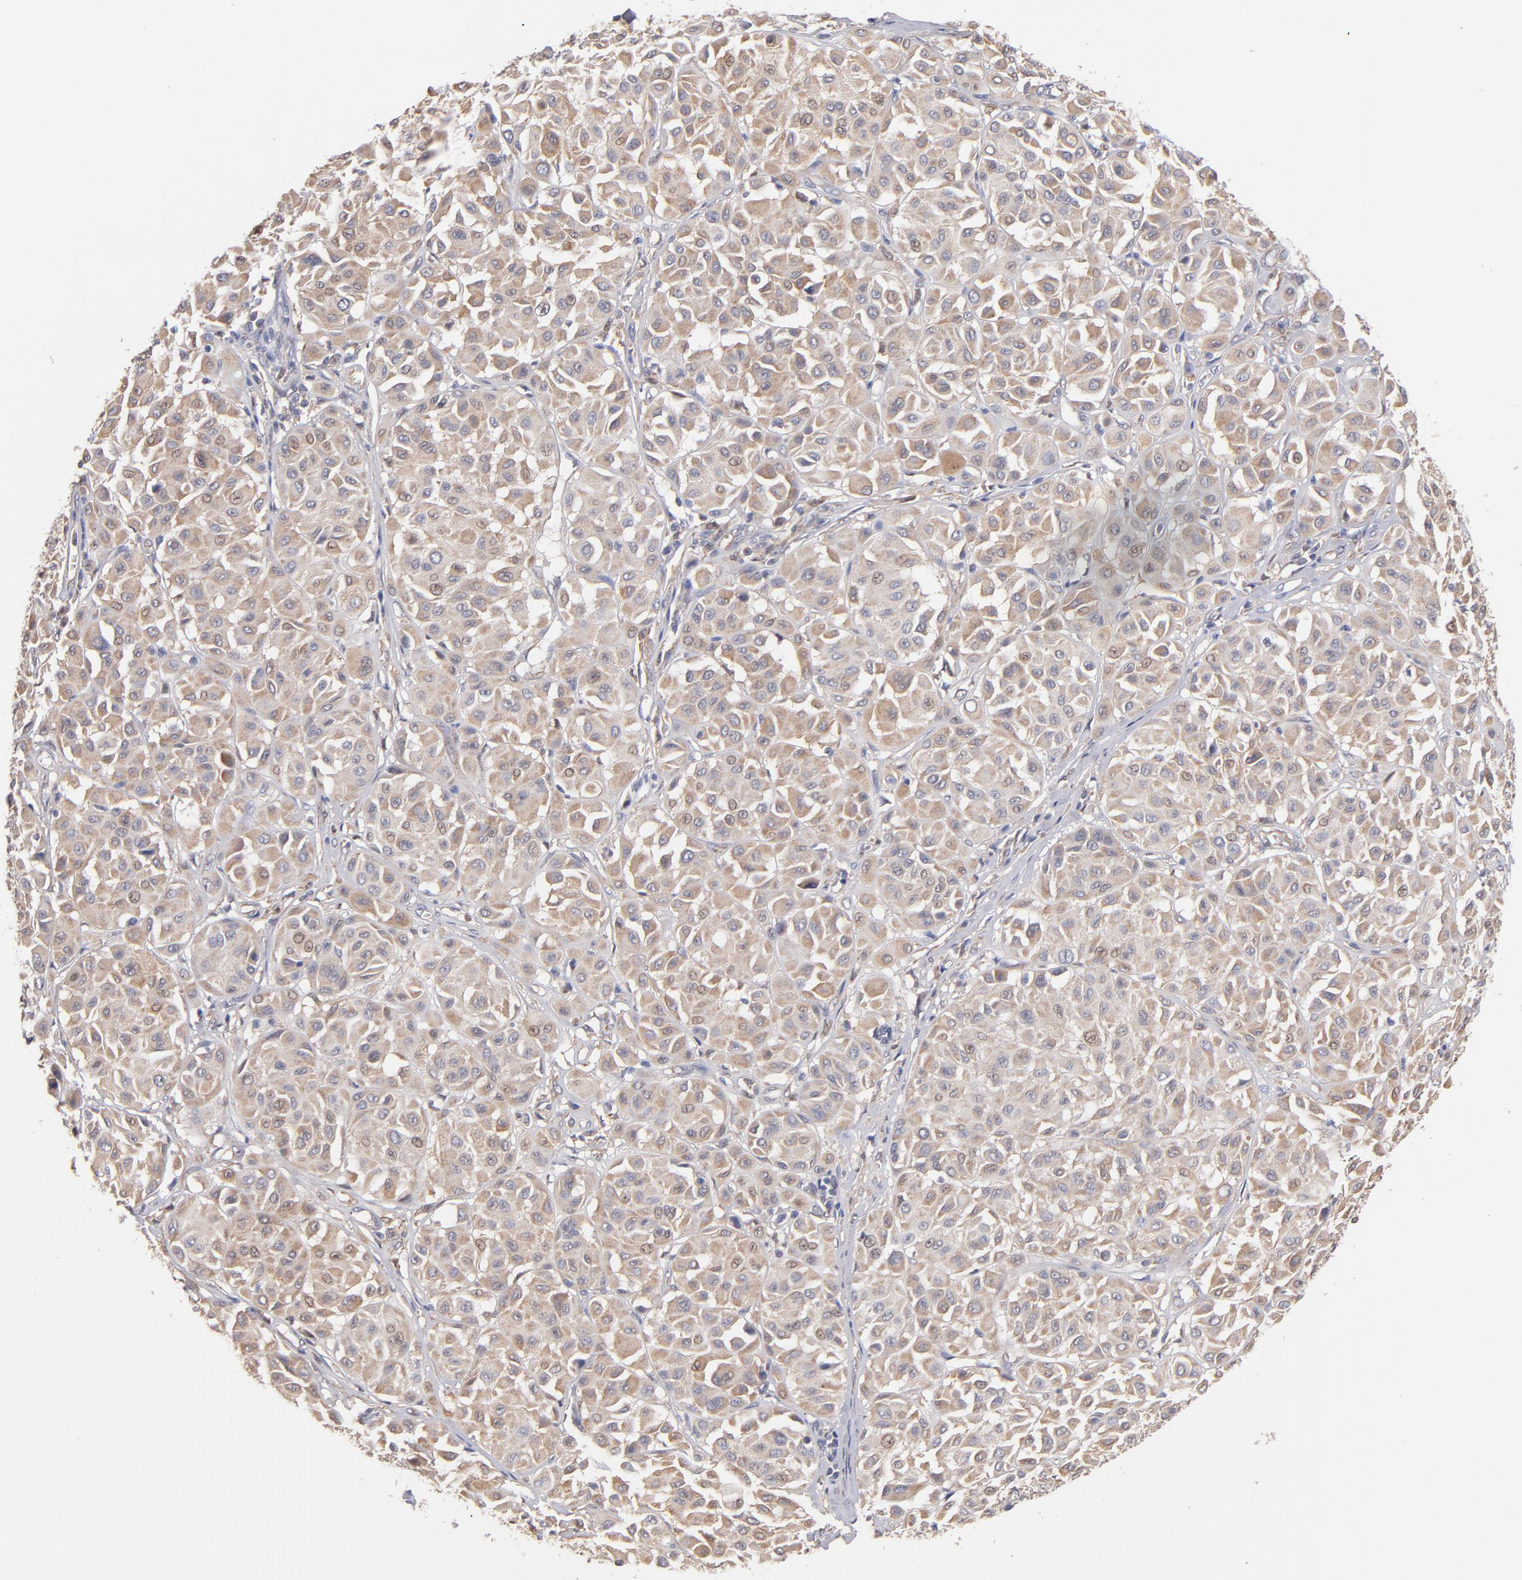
{"staining": {"intensity": "moderate", "quantity": ">75%", "location": "cytoplasmic/membranous"}, "tissue": "melanoma", "cell_type": "Tumor cells", "image_type": "cancer", "snomed": [{"axis": "morphology", "description": "Malignant melanoma, Metastatic site"}, {"axis": "topography", "description": "Soft tissue"}], "caption": "DAB (3,3'-diaminobenzidine) immunohistochemical staining of malignant melanoma (metastatic site) exhibits moderate cytoplasmic/membranous protein positivity in about >75% of tumor cells.", "gene": "GMFG", "patient": {"sex": "male", "age": 41}}